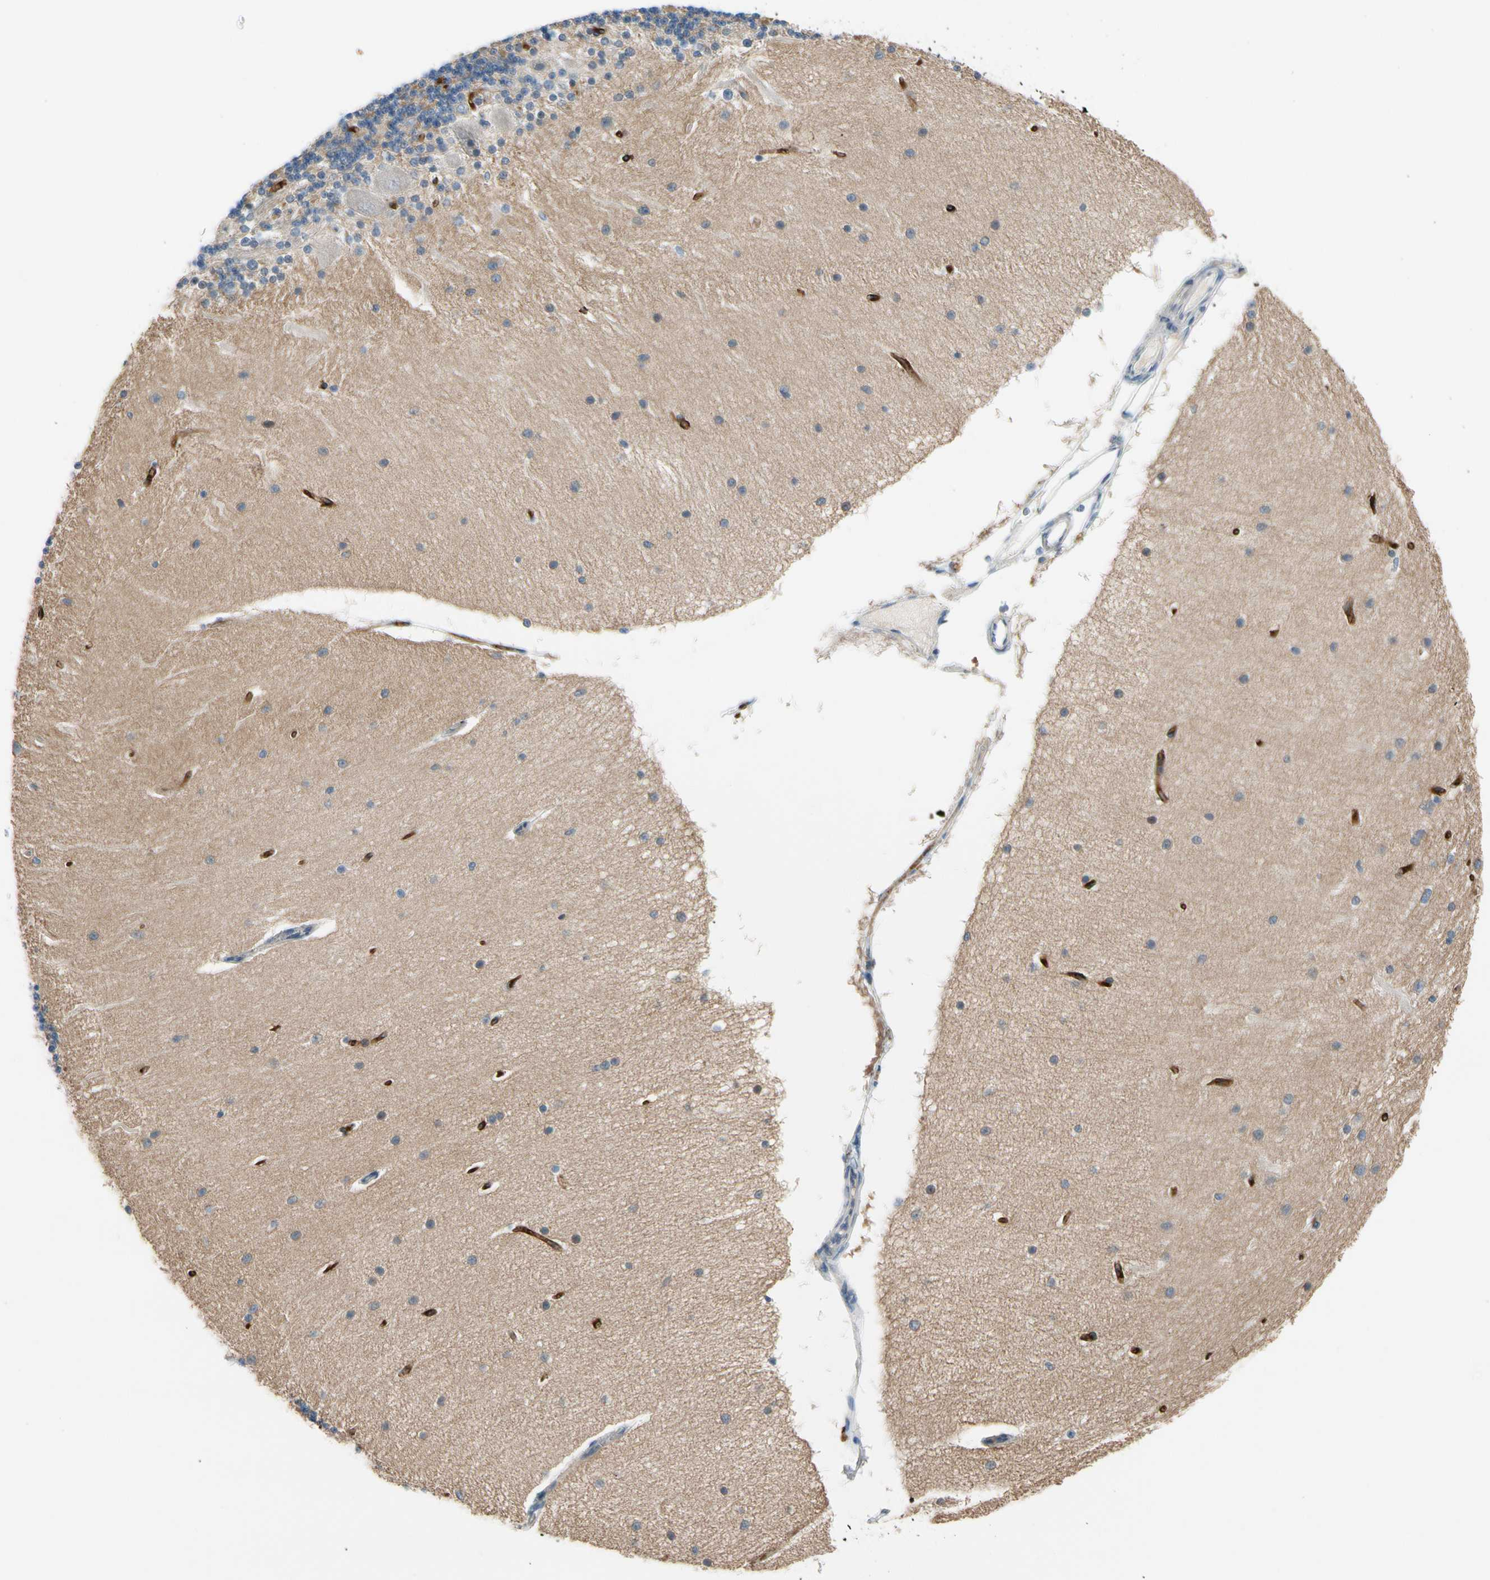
{"staining": {"intensity": "negative", "quantity": "none", "location": "none"}, "tissue": "cerebellum", "cell_type": "Cells in granular layer", "image_type": "normal", "snomed": [{"axis": "morphology", "description": "Normal tissue, NOS"}, {"axis": "topography", "description": "Cerebellum"}], "caption": "There is no significant expression in cells in granular layer of cerebellum. The staining was performed using DAB (3,3'-diaminobenzidine) to visualize the protein expression in brown, while the nuclei were stained in blue with hematoxylin (Magnification: 20x).", "gene": "CFAP36", "patient": {"sex": "female", "age": 54}}